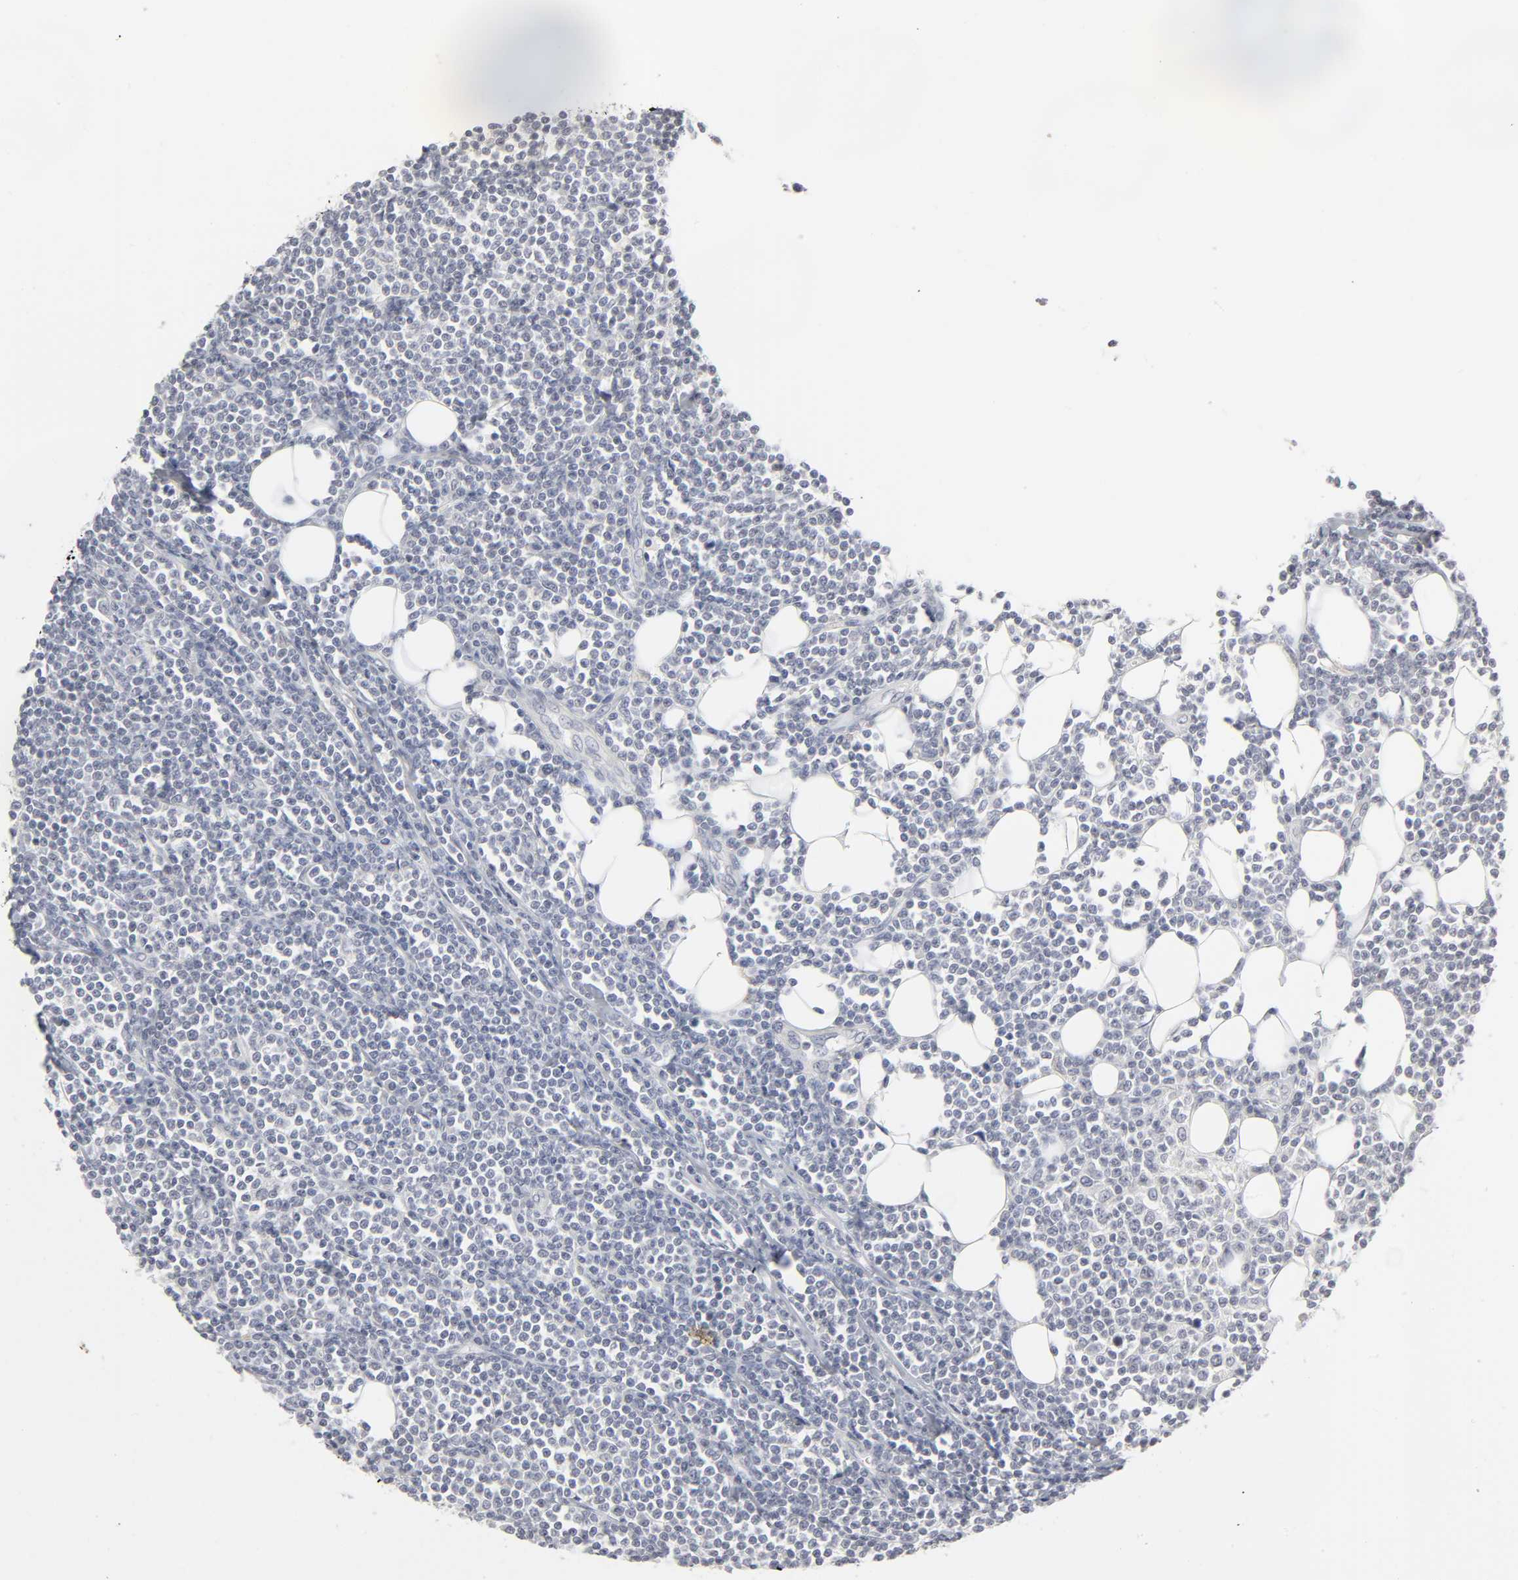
{"staining": {"intensity": "negative", "quantity": "none", "location": "none"}, "tissue": "lymphoma", "cell_type": "Tumor cells", "image_type": "cancer", "snomed": [{"axis": "morphology", "description": "Malignant lymphoma, non-Hodgkin's type, Low grade"}, {"axis": "topography", "description": "Soft tissue"}], "caption": "DAB (3,3'-diaminobenzidine) immunohistochemical staining of human lymphoma shows no significant positivity in tumor cells. The staining was performed using DAB to visualize the protein expression in brown, while the nuclei were stained in blue with hematoxylin (Magnification: 20x).", "gene": "TCAP", "patient": {"sex": "male", "age": 92}}